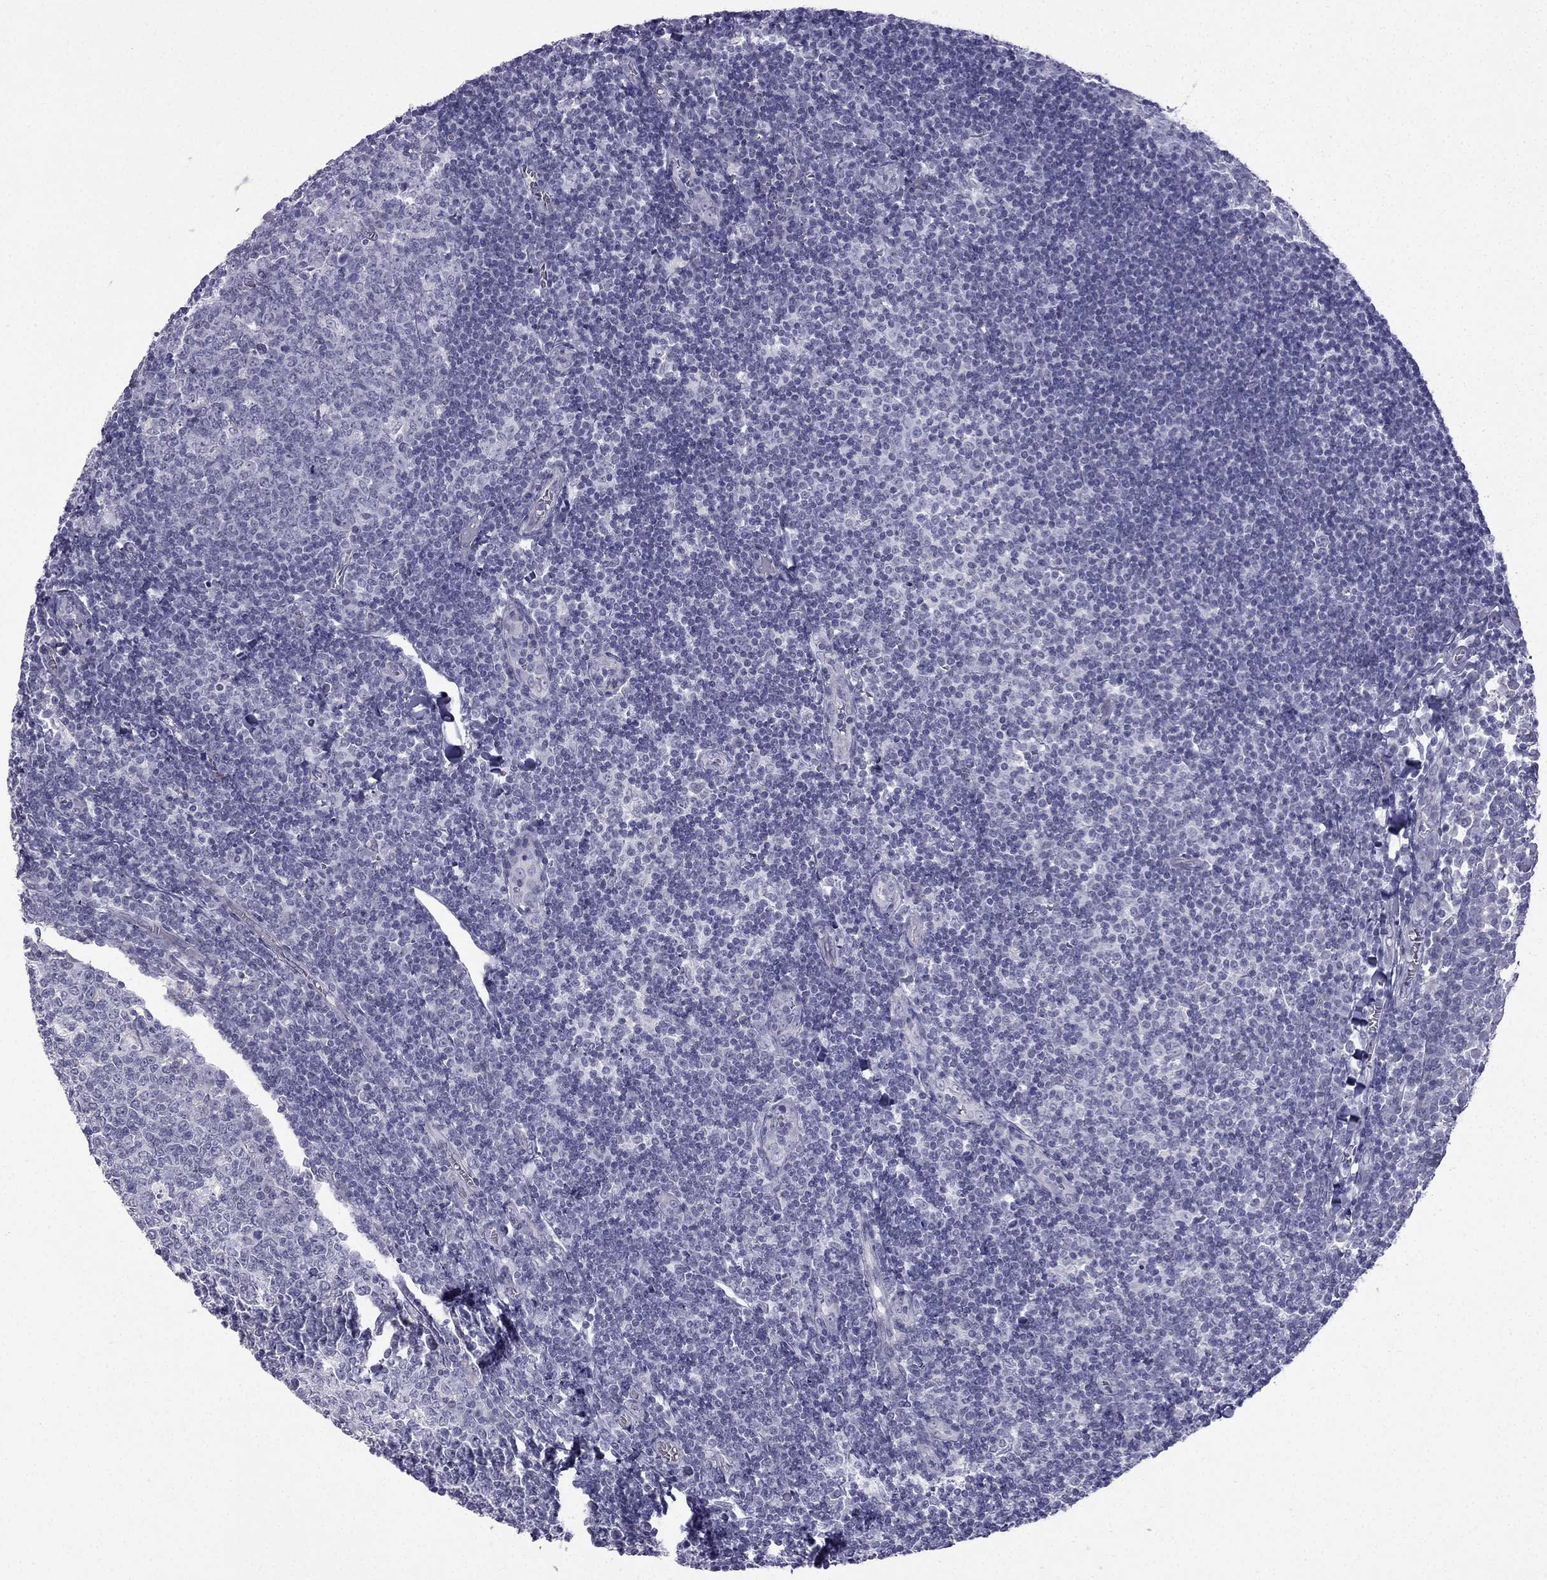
{"staining": {"intensity": "negative", "quantity": "none", "location": "none"}, "tissue": "tonsil", "cell_type": "Germinal center cells", "image_type": "normal", "snomed": [{"axis": "morphology", "description": "Normal tissue, NOS"}, {"axis": "topography", "description": "Tonsil"}], "caption": "There is no significant expression in germinal center cells of tonsil. (DAB (3,3'-diaminobenzidine) immunohistochemistry (IHC) with hematoxylin counter stain).", "gene": "CFAP53", "patient": {"sex": "female", "age": 12}}